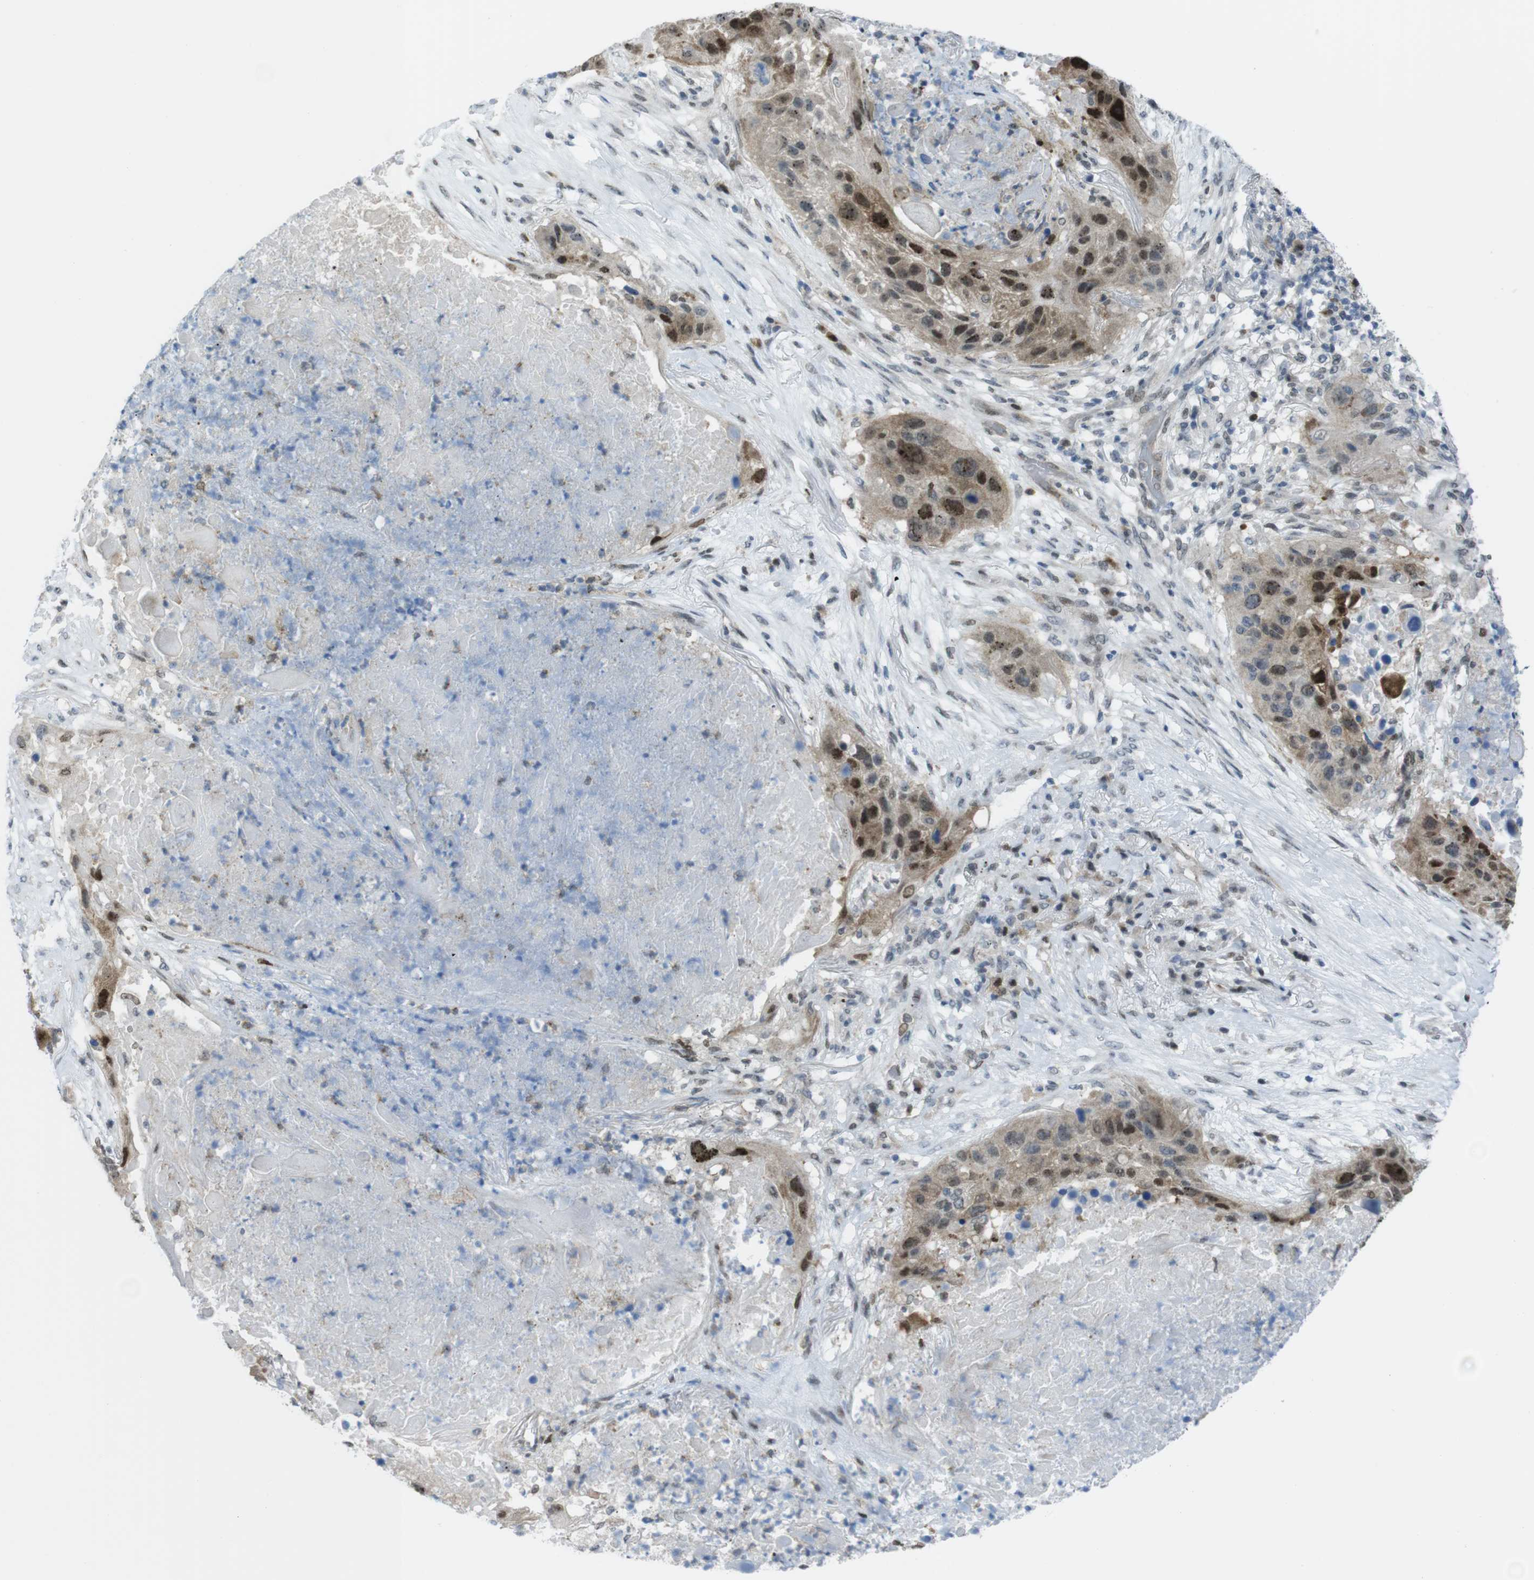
{"staining": {"intensity": "strong", "quantity": "25%-75%", "location": "cytoplasmic/membranous,nuclear"}, "tissue": "lung cancer", "cell_type": "Tumor cells", "image_type": "cancer", "snomed": [{"axis": "morphology", "description": "Squamous cell carcinoma, NOS"}, {"axis": "topography", "description": "Lung"}], "caption": "Tumor cells reveal high levels of strong cytoplasmic/membranous and nuclear positivity in approximately 25%-75% of cells in lung squamous cell carcinoma.", "gene": "UBB", "patient": {"sex": "male", "age": 57}}